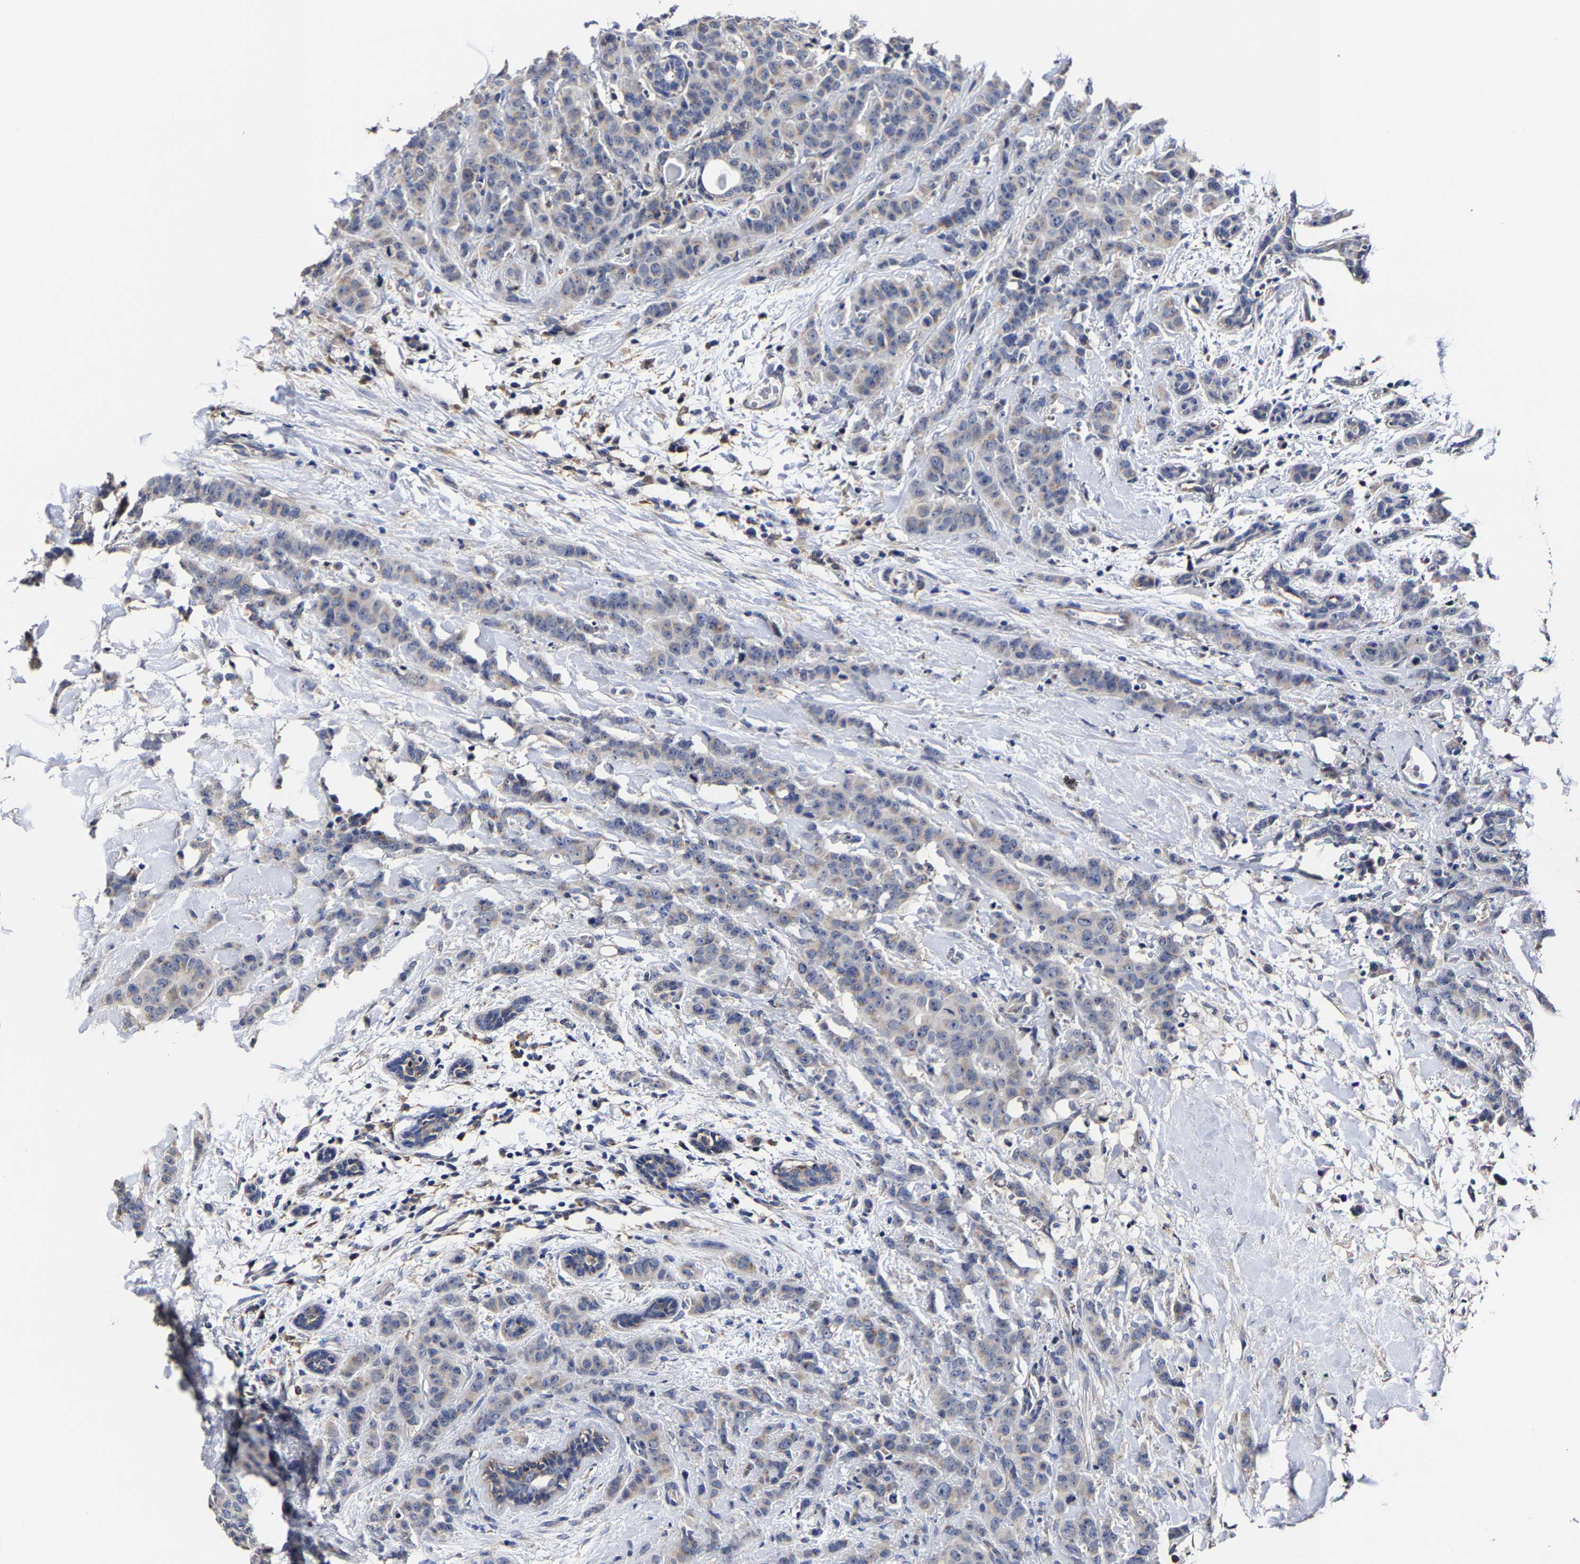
{"staining": {"intensity": "negative", "quantity": "none", "location": "none"}, "tissue": "breast cancer", "cell_type": "Tumor cells", "image_type": "cancer", "snomed": [{"axis": "morphology", "description": "Normal tissue, NOS"}, {"axis": "morphology", "description": "Duct carcinoma"}, {"axis": "topography", "description": "Breast"}], "caption": "The IHC histopathology image has no significant positivity in tumor cells of intraductal carcinoma (breast) tissue. Nuclei are stained in blue.", "gene": "AASS", "patient": {"sex": "female", "age": 40}}